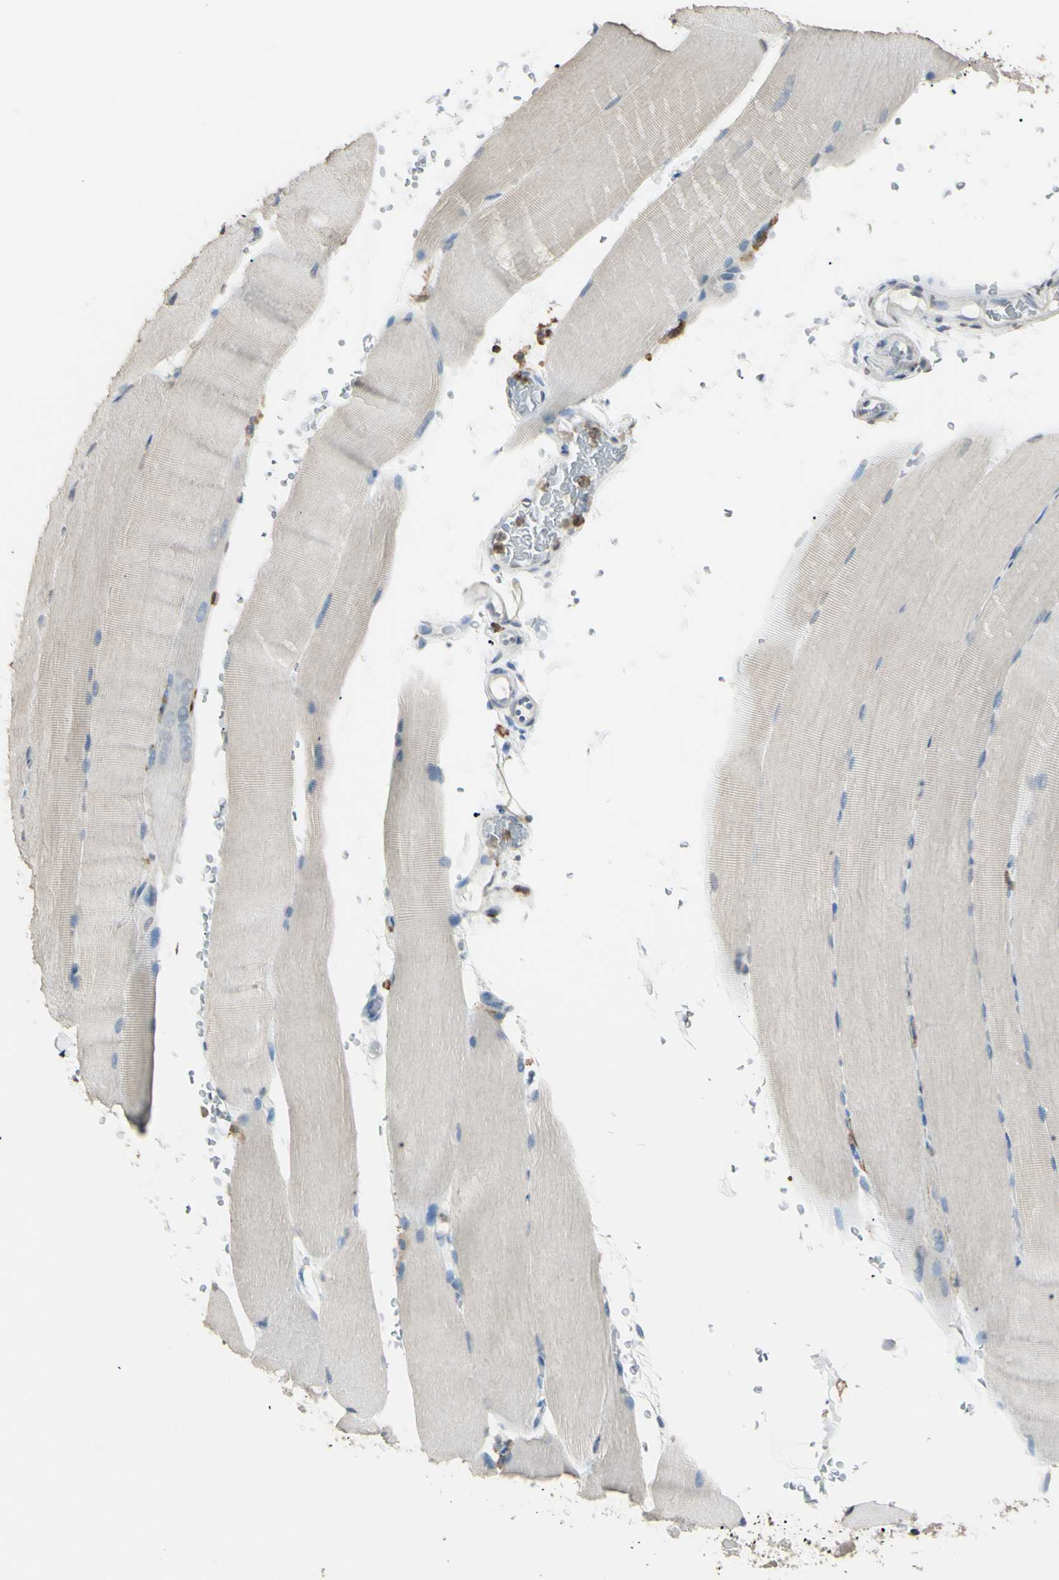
{"staining": {"intensity": "negative", "quantity": "none", "location": "none"}, "tissue": "skeletal muscle", "cell_type": "Myocytes", "image_type": "normal", "snomed": [{"axis": "morphology", "description": "Normal tissue, NOS"}, {"axis": "topography", "description": "Skeletal muscle"}, {"axis": "topography", "description": "Parathyroid gland"}], "caption": "A high-resolution photomicrograph shows immunohistochemistry staining of benign skeletal muscle, which demonstrates no significant staining in myocytes.", "gene": "PSTPIP1", "patient": {"sex": "female", "age": 37}}